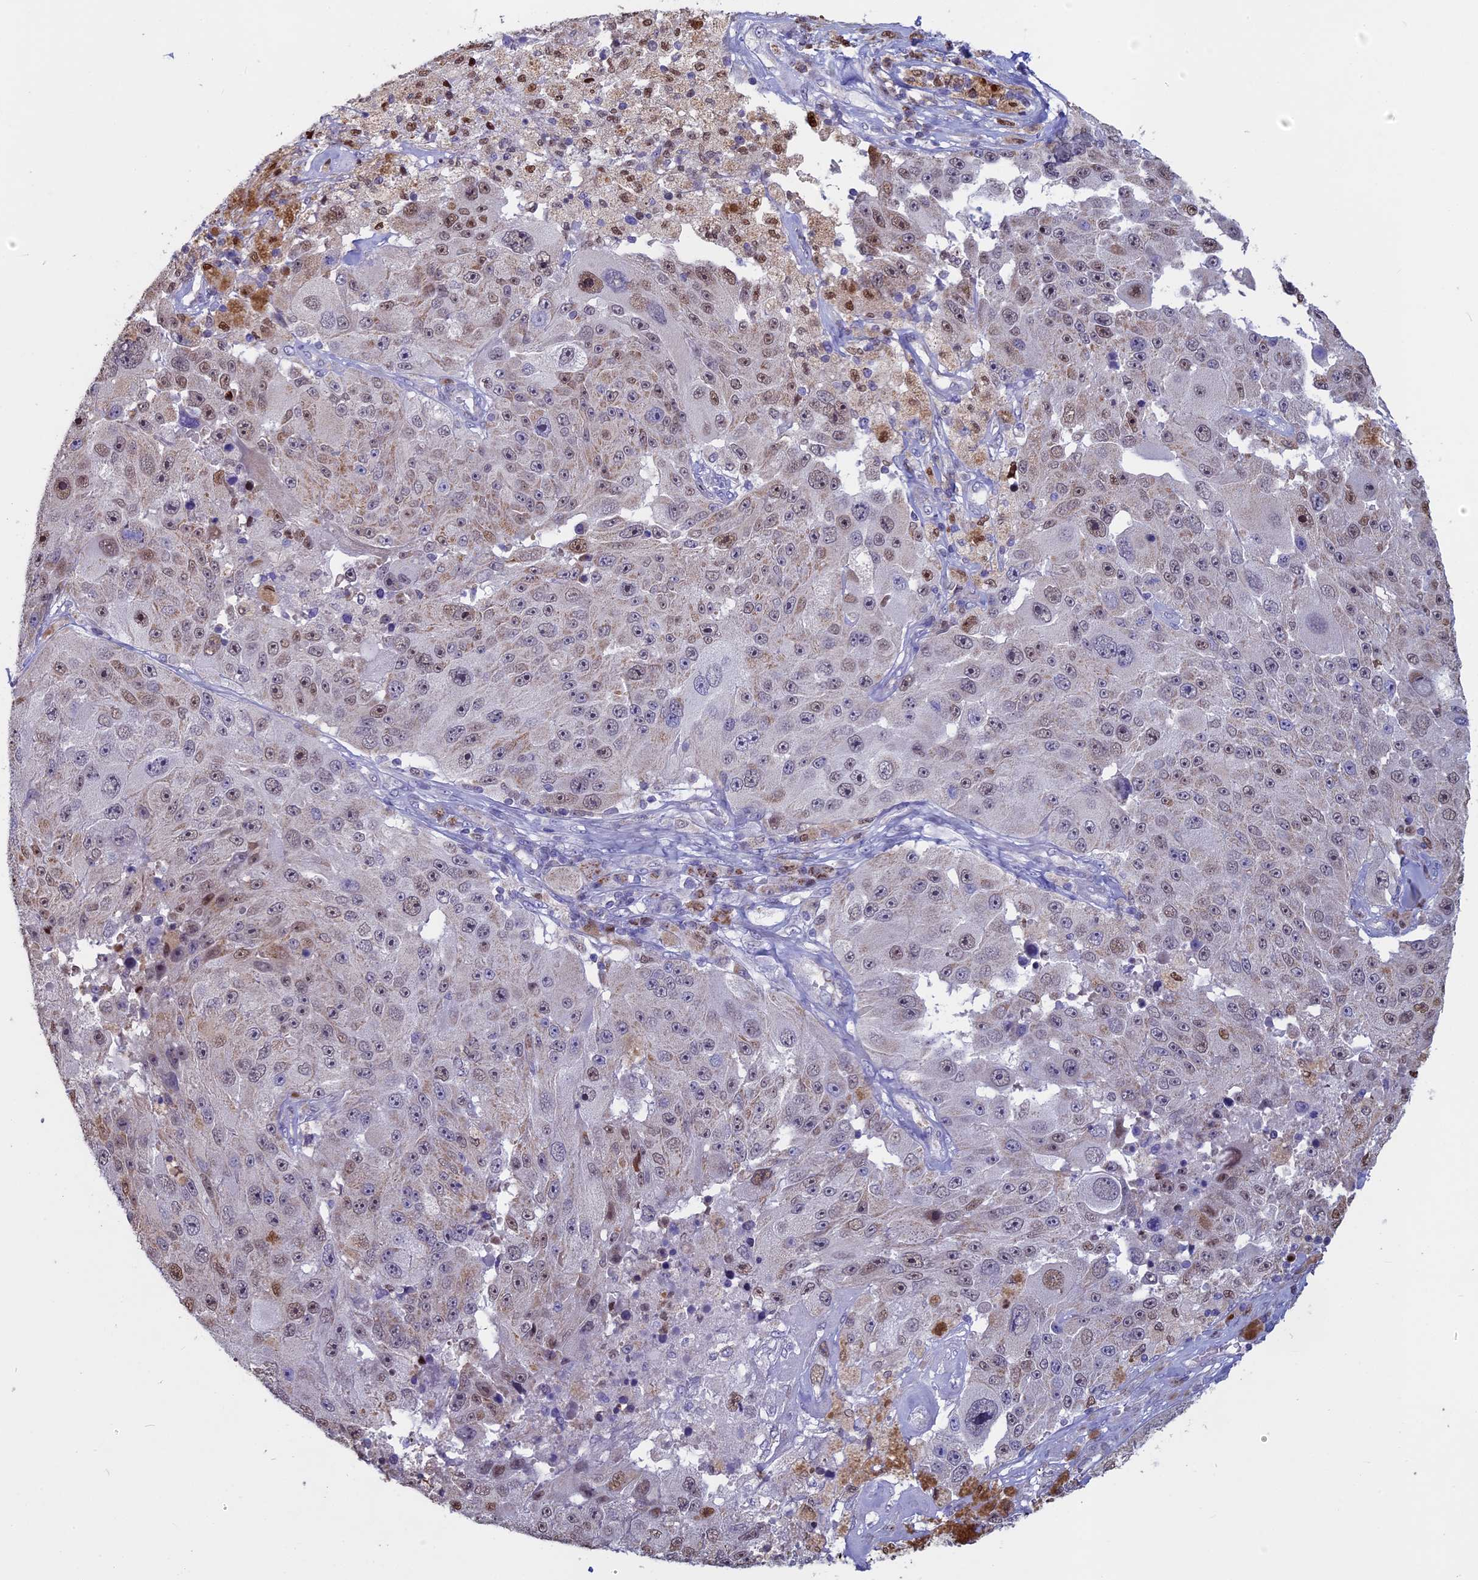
{"staining": {"intensity": "weak", "quantity": "25%-75%", "location": "cytoplasmic/membranous,nuclear"}, "tissue": "melanoma", "cell_type": "Tumor cells", "image_type": "cancer", "snomed": [{"axis": "morphology", "description": "Malignant melanoma, Metastatic site"}, {"axis": "topography", "description": "Lymph node"}], "caption": "High-magnification brightfield microscopy of malignant melanoma (metastatic site) stained with DAB (brown) and counterstained with hematoxylin (blue). tumor cells exhibit weak cytoplasmic/membranous and nuclear staining is present in about25%-75% of cells. The protein of interest is stained brown, and the nuclei are stained in blue (DAB (3,3'-diaminobenzidine) IHC with brightfield microscopy, high magnification).", "gene": "ACSS1", "patient": {"sex": "male", "age": 62}}